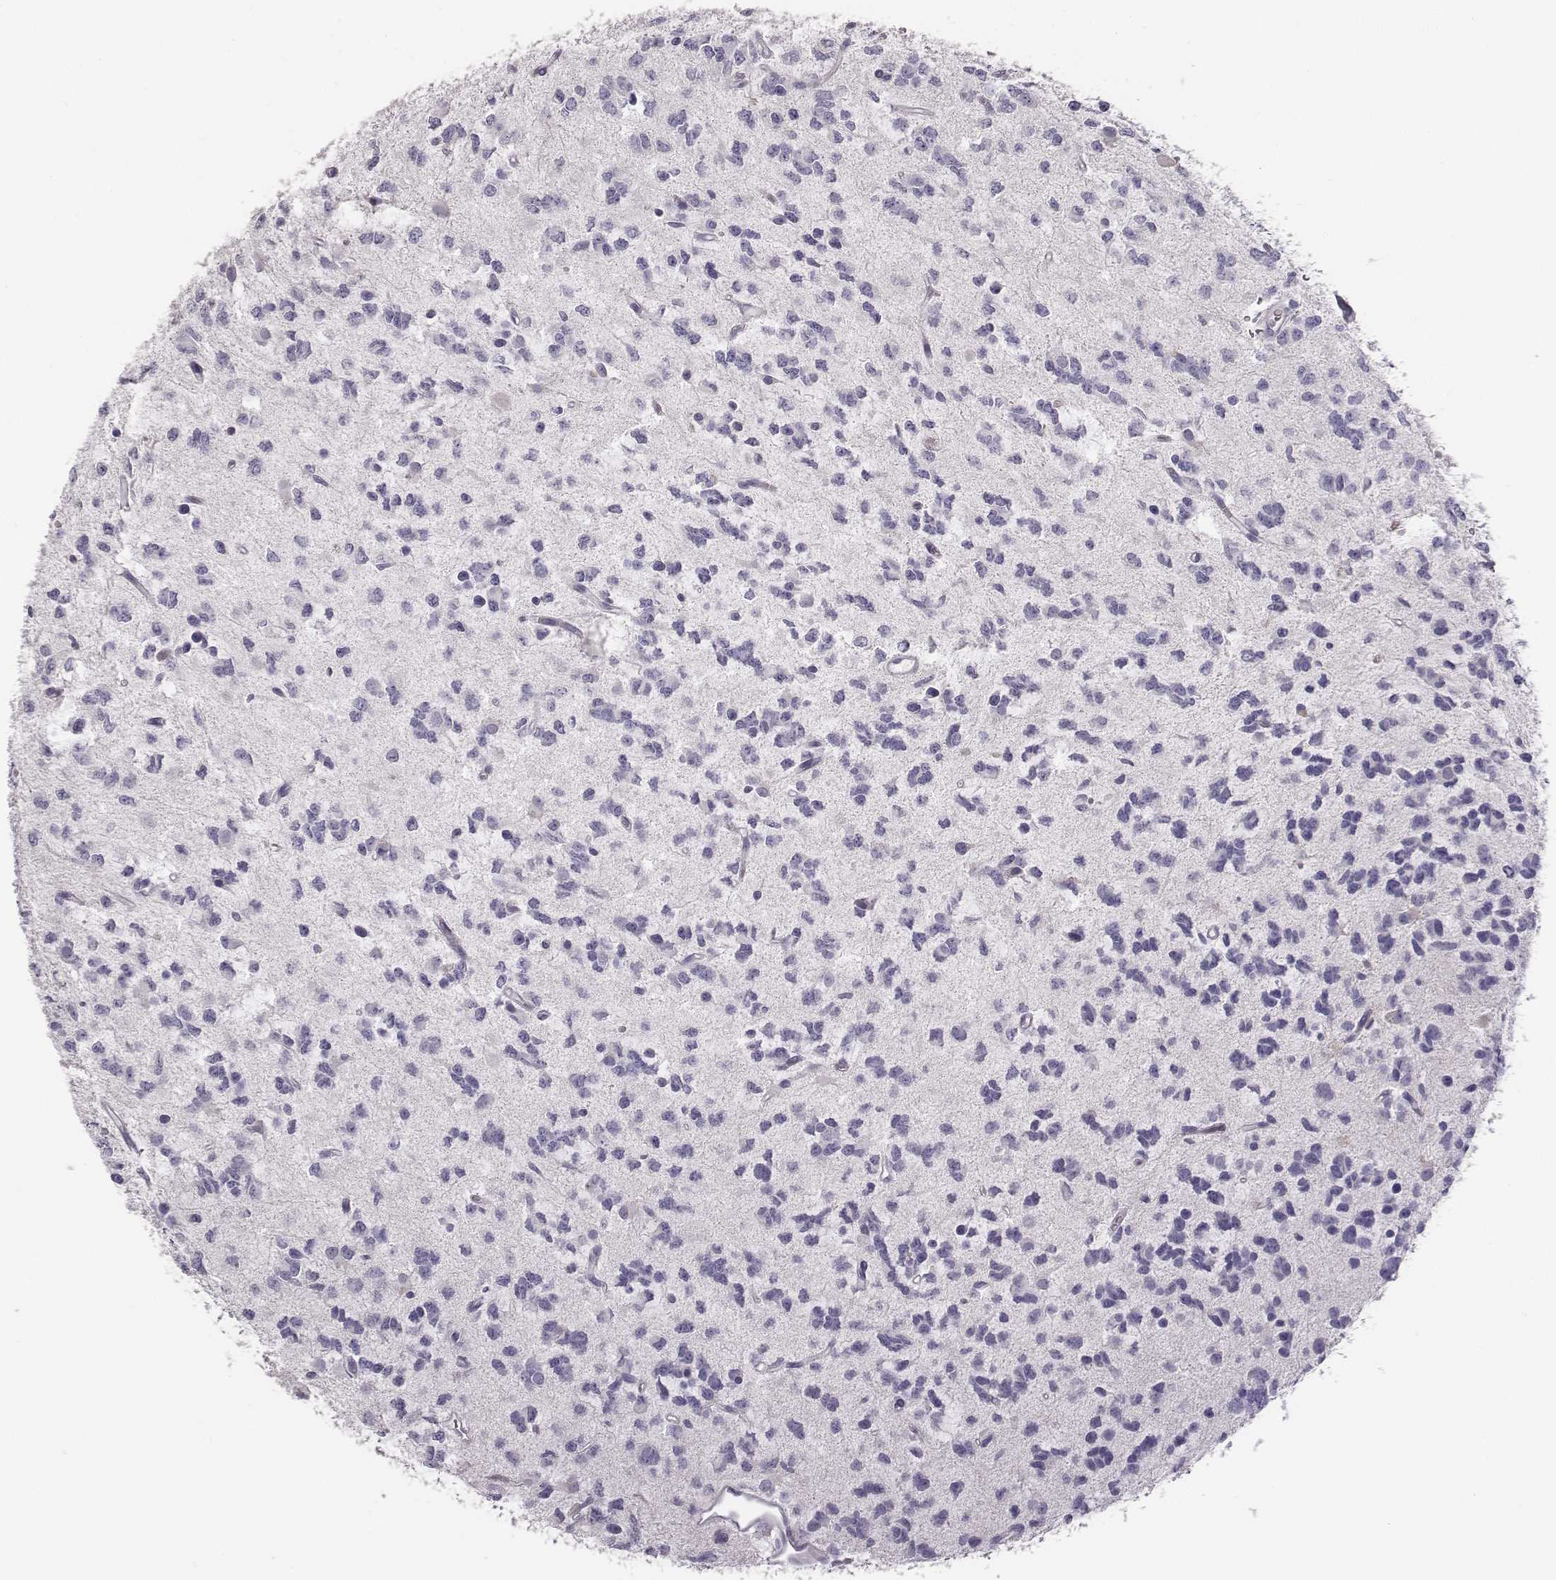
{"staining": {"intensity": "negative", "quantity": "none", "location": "none"}, "tissue": "glioma", "cell_type": "Tumor cells", "image_type": "cancer", "snomed": [{"axis": "morphology", "description": "Glioma, malignant, Low grade"}, {"axis": "topography", "description": "Brain"}], "caption": "Protein analysis of malignant glioma (low-grade) reveals no significant staining in tumor cells.", "gene": "GUCA1A", "patient": {"sex": "female", "age": 45}}